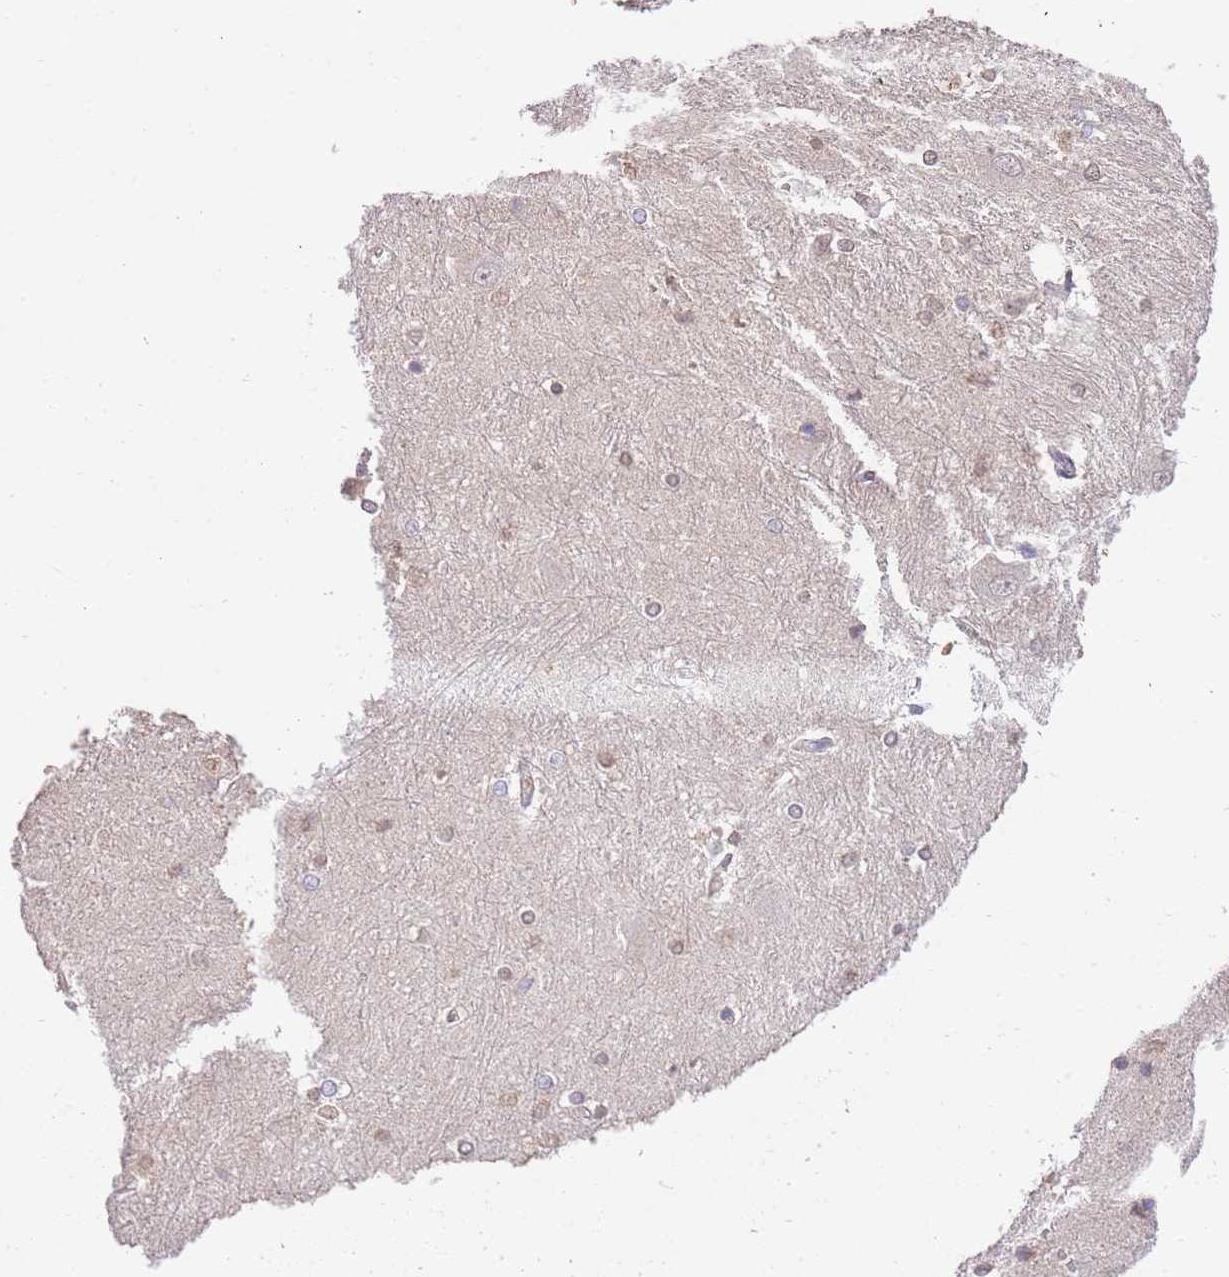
{"staining": {"intensity": "weak", "quantity": "25%-75%", "location": "cytoplasmic/membranous,nuclear"}, "tissue": "caudate", "cell_type": "Glial cells", "image_type": "normal", "snomed": [{"axis": "morphology", "description": "Normal tissue, NOS"}, {"axis": "topography", "description": "Lateral ventricle wall"}], "caption": "Immunohistochemistry micrograph of benign human caudate stained for a protein (brown), which reveals low levels of weak cytoplasmic/membranous,nuclear positivity in approximately 25%-75% of glial cells.", "gene": "SLC16A4", "patient": {"sex": "male", "age": 37}}